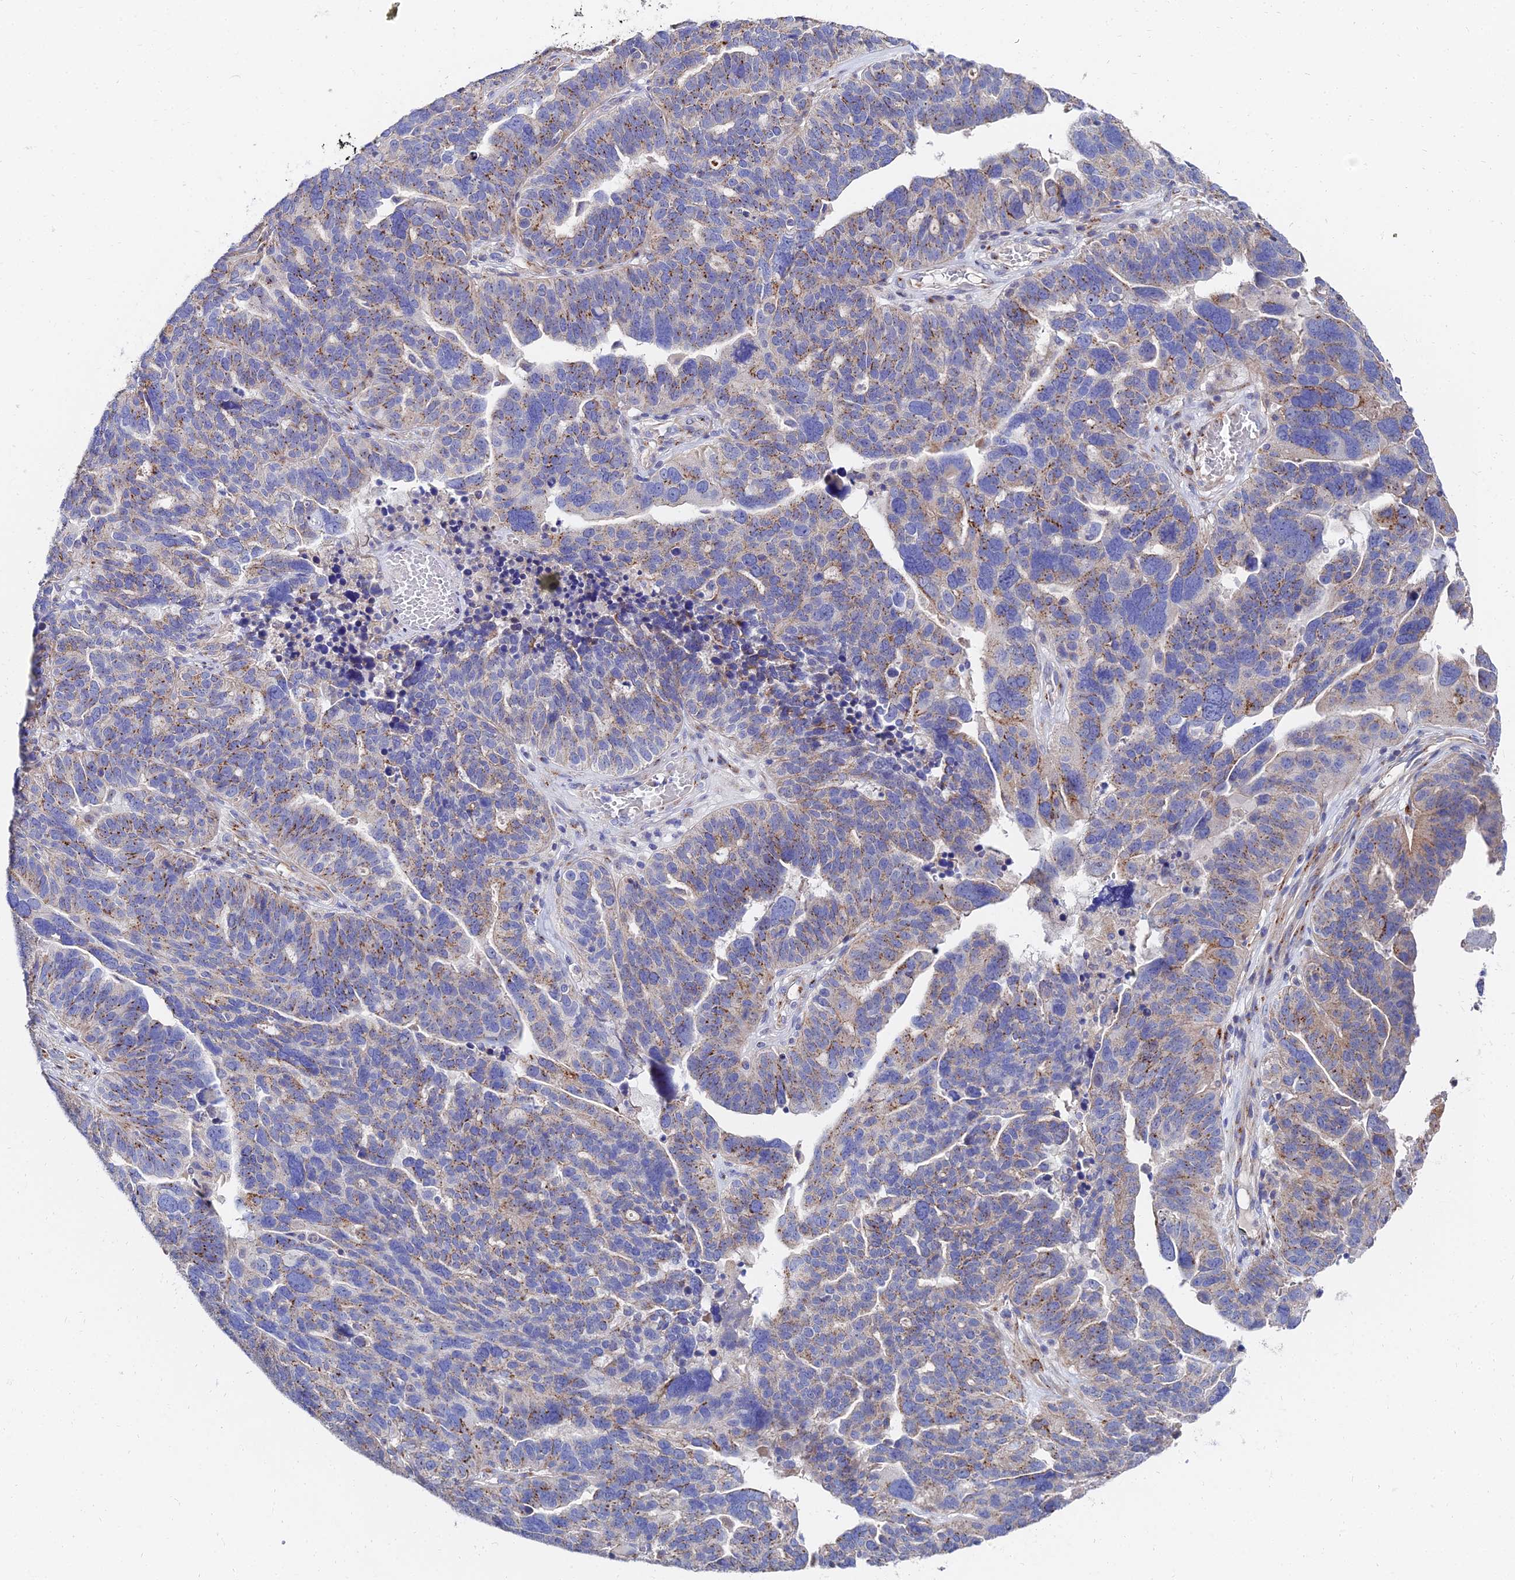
{"staining": {"intensity": "moderate", "quantity": "25%-75%", "location": "cytoplasmic/membranous"}, "tissue": "ovarian cancer", "cell_type": "Tumor cells", "image_type": "cancer", "snomed": [{"axis": "morphology", "description": "Cystadenocarcinoma, serous, NOS"}, {"axis": "topography", "description": "Ovary"}], "caption": "Protein analysis of serous cystadenocarcinoma (ovarian) tissue demonstrates moderate cytoplasmic/membranous expression in approximately 25%-75% of tumor cells.", "gene": "BORCS8", "patient": {"sex": "female", "age": 59}}